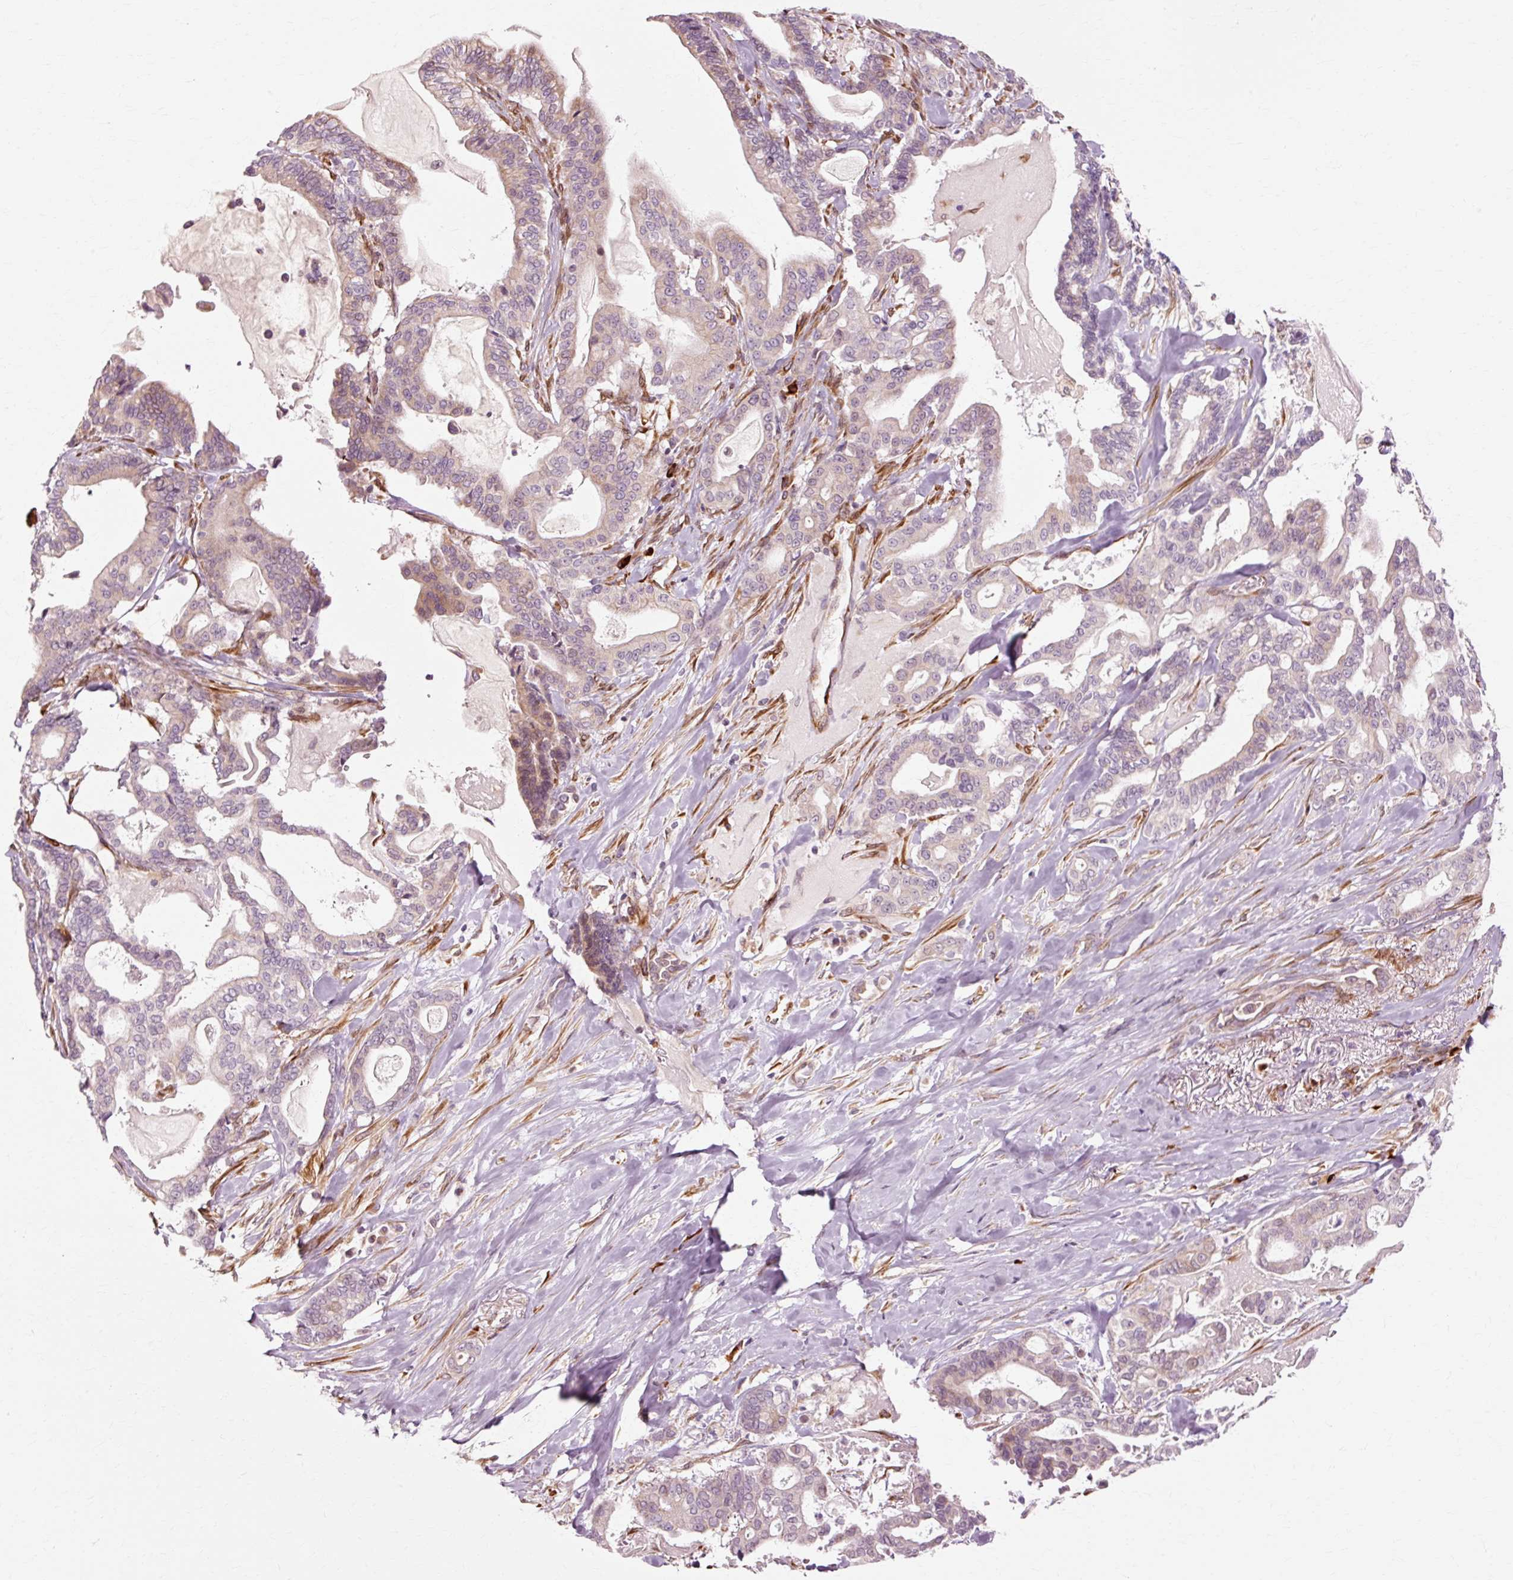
{"staining": {"intensity": "weak", "quantity": "<25%", "location": "cytoplasmic/membranous"}, "tissue": "pancreatic cancer", "cell_type": "Tumor cells", "image_type": "cancer", "snomed": [{"axis": "morphology", "description": "Adenocarcinoma, NOS"}, {"axis": "topography", "description": "Pancreas"}], "caption": "Tumor cells show no significant positivity in adenocarcinoma (pancreatic).", "gene": "RGPD5", "patient": {"sex": "male", "age": 63}}